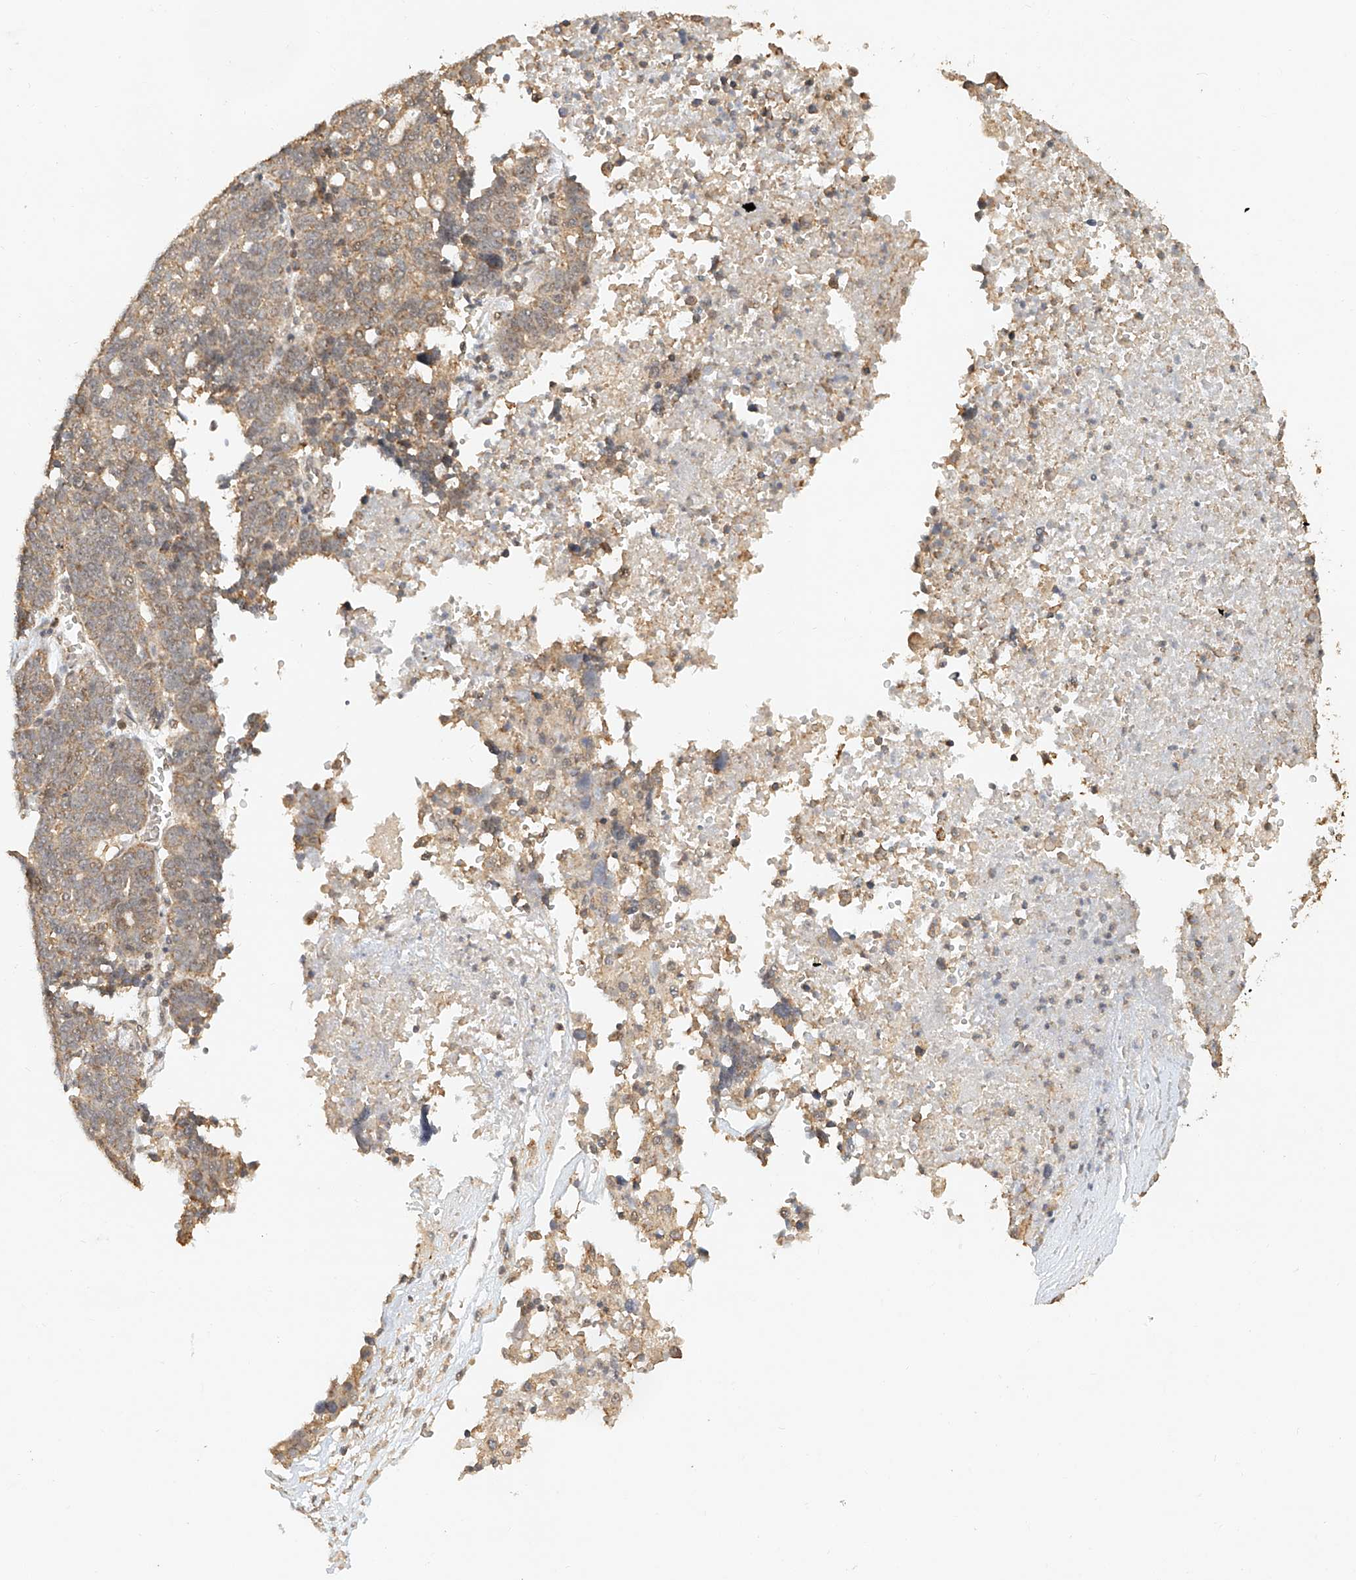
{"staining": {"intensity": "moderate", "quantity": ">75%", "location": "cytoplasmic/membranous"}, "tissue": "ovarian cancer", "cell_type": "Tumor cells", "image_type": "cancer", "snomed": [{"axis": "morphology", "description": "Cystadenocarcinoma, serous, NOS"}, {"axis": "topography", "description": "Ovary"}], "caption": "This is an image of IHC staining of ovarian cancer, which shows moderate expression in the cytoplasmic/membranous of tumor cells.", "gene": "CXorf58", "patient": {"sex": "female", "age": 59}}